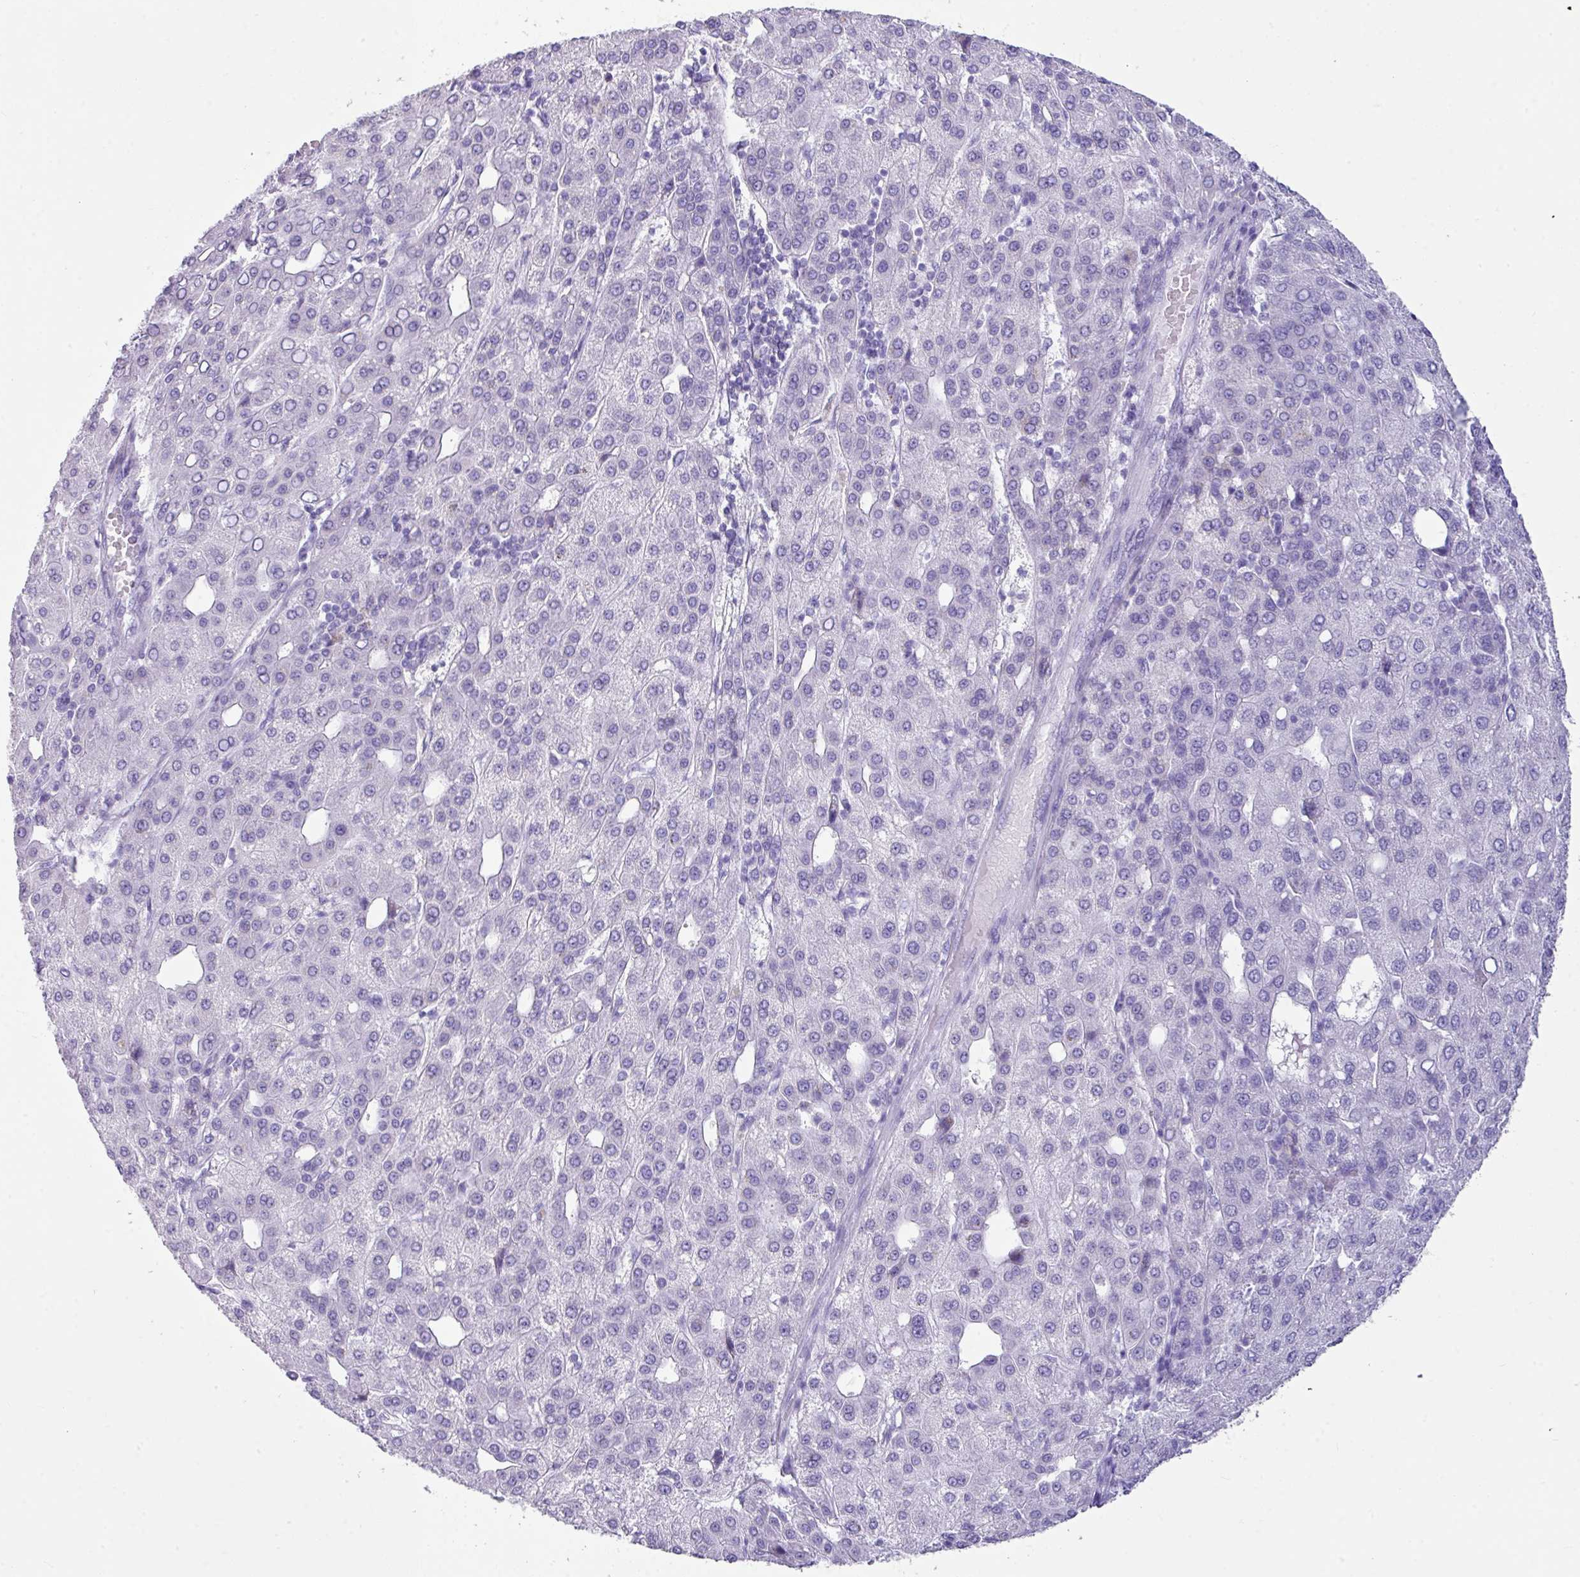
{"staining": {"intensity": "negative", "quantity": "none", "location": "none"}, "tissue": "liver cancer", "cell_type": "Tumor cells", "image_type": "cancer", "snomed": [{"axis": "morphology", "description": "Carcinoma, Hepatocellular, NOS"}, {"axis": "topography", "description": "Liver"}], "caption": "The immunohistochemistry photomicrograph has no significant positivity in tumor cells of liver cancer tissue.", "gene": "NCCRP1", "patient": {"sex": "male", "age": 65}}